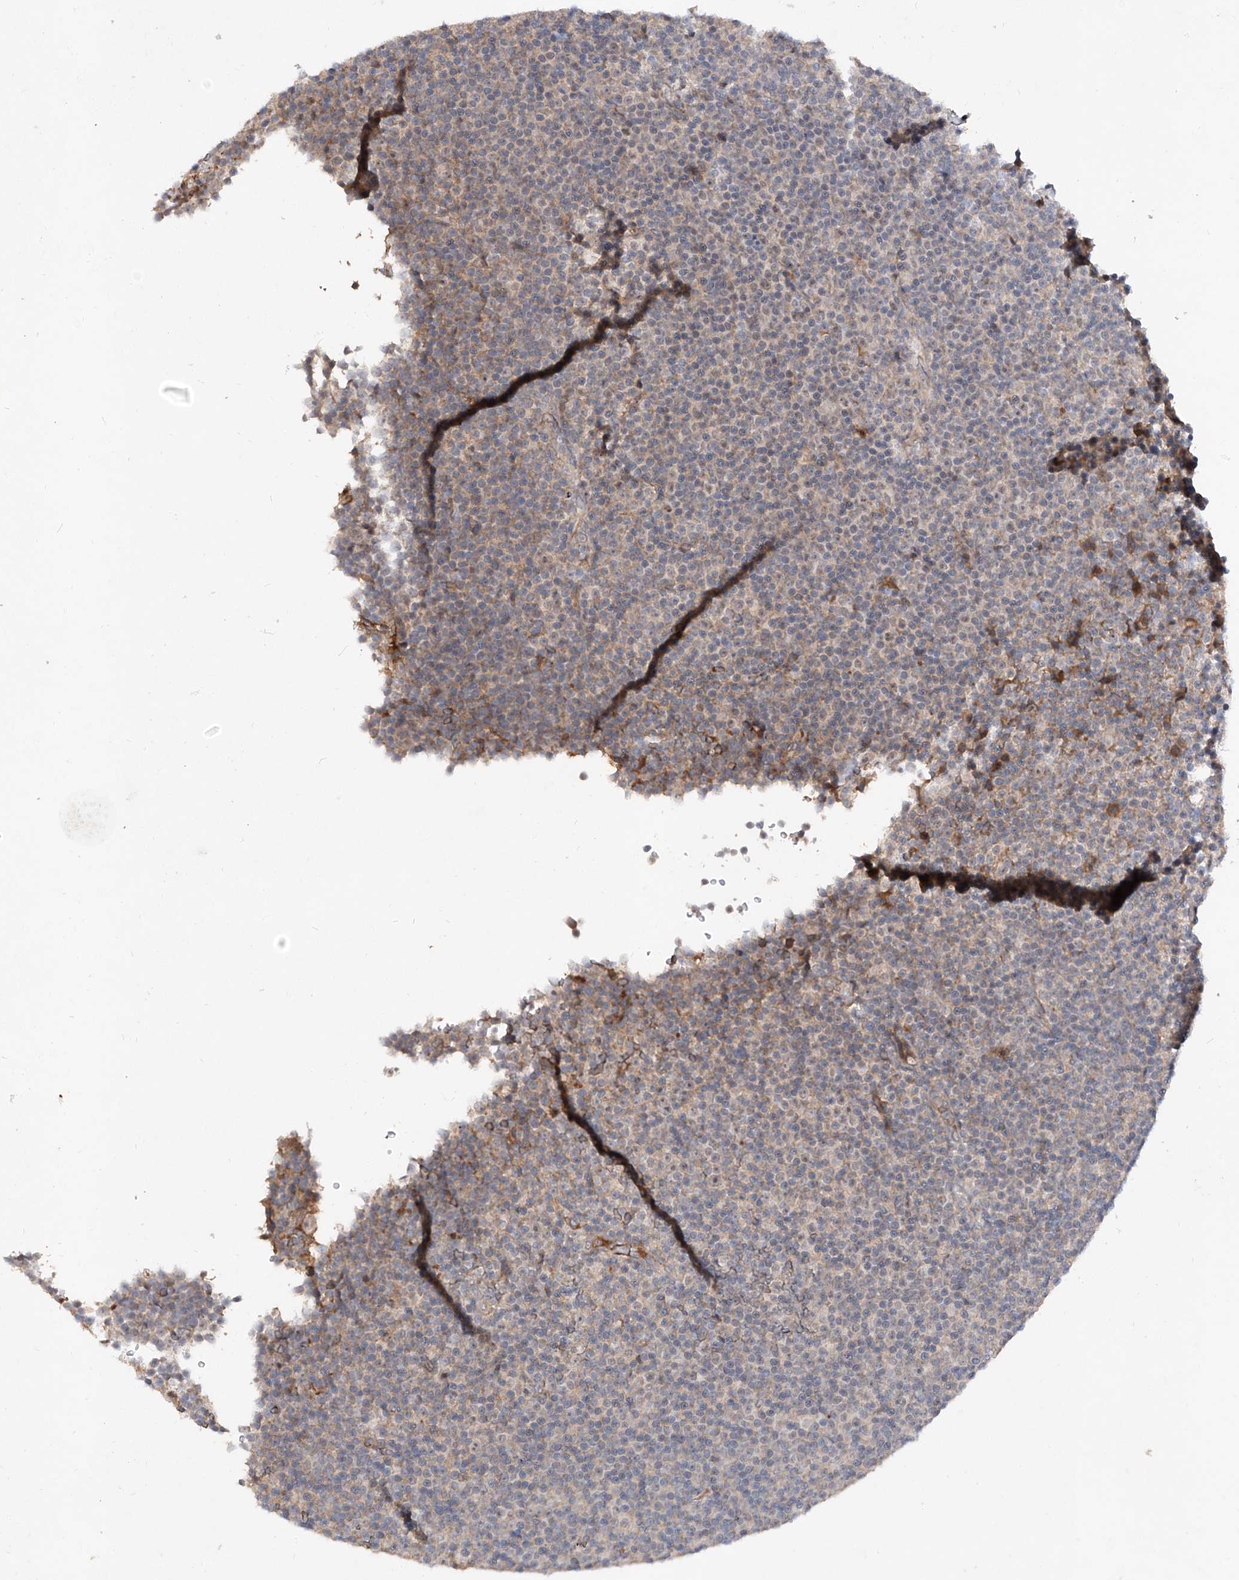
{"staining": {"intensity": "negative", "quantity": "none", "location": "none"}, "tissue": "lymphoma", "cell_type": "Tumor cells", "image_type": "cancer", "snomed": [{"axis": "morphology", "description": "Malignant lymphoma, non-Hodgkin's type, Low grade"}, {"axis": "topography", "description": "Lymph node"}], "caption": "This is an IHC histopathology image of low-grade malignant lymphoma, non-Hodgkin's type. There is no expression in tumor cells.", "gene": "FAM135A", "patient": {"sex": "female", "age": 67}}